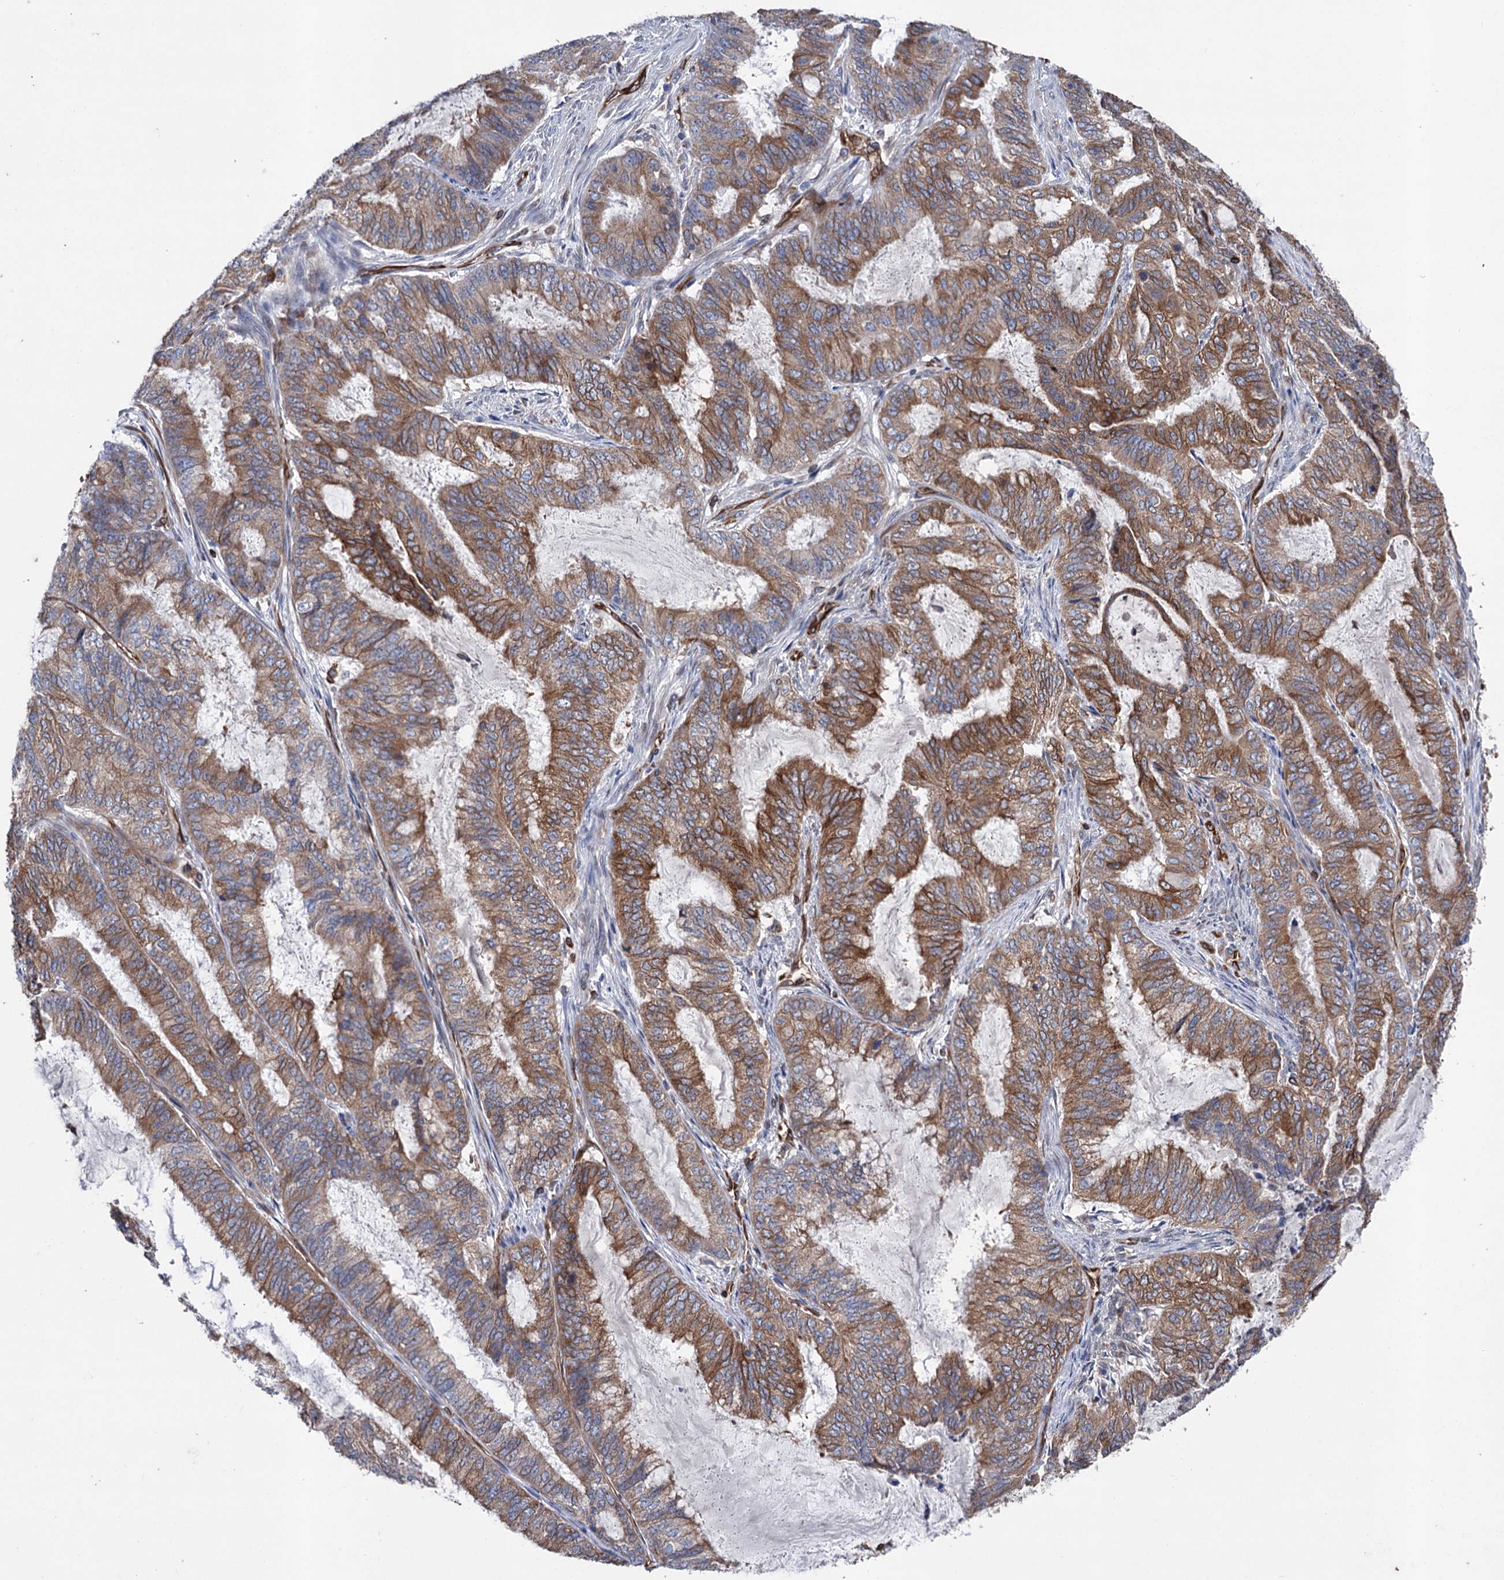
{"staining": {"intensity": "strong", "quantity": ">75%", "location": "cytoplasmic/membranous"}, "tissue": "endometrial cancer", "cell_type": "Tumor cells", "image_type": "cancer", "snomed": [{"axis": "morphology", "description": "Adenocarcinoma, NOS"}, {"axis": "topography", "description": "Endometrium"}], "caption": "IHC of human endometrial adenocarcinoma displays high levels of strong cytoplasmic/membranous staining in approximately >75% of tumor cells.", "gene": "STING1", "patient": {"sex": "female", "age": 51}}